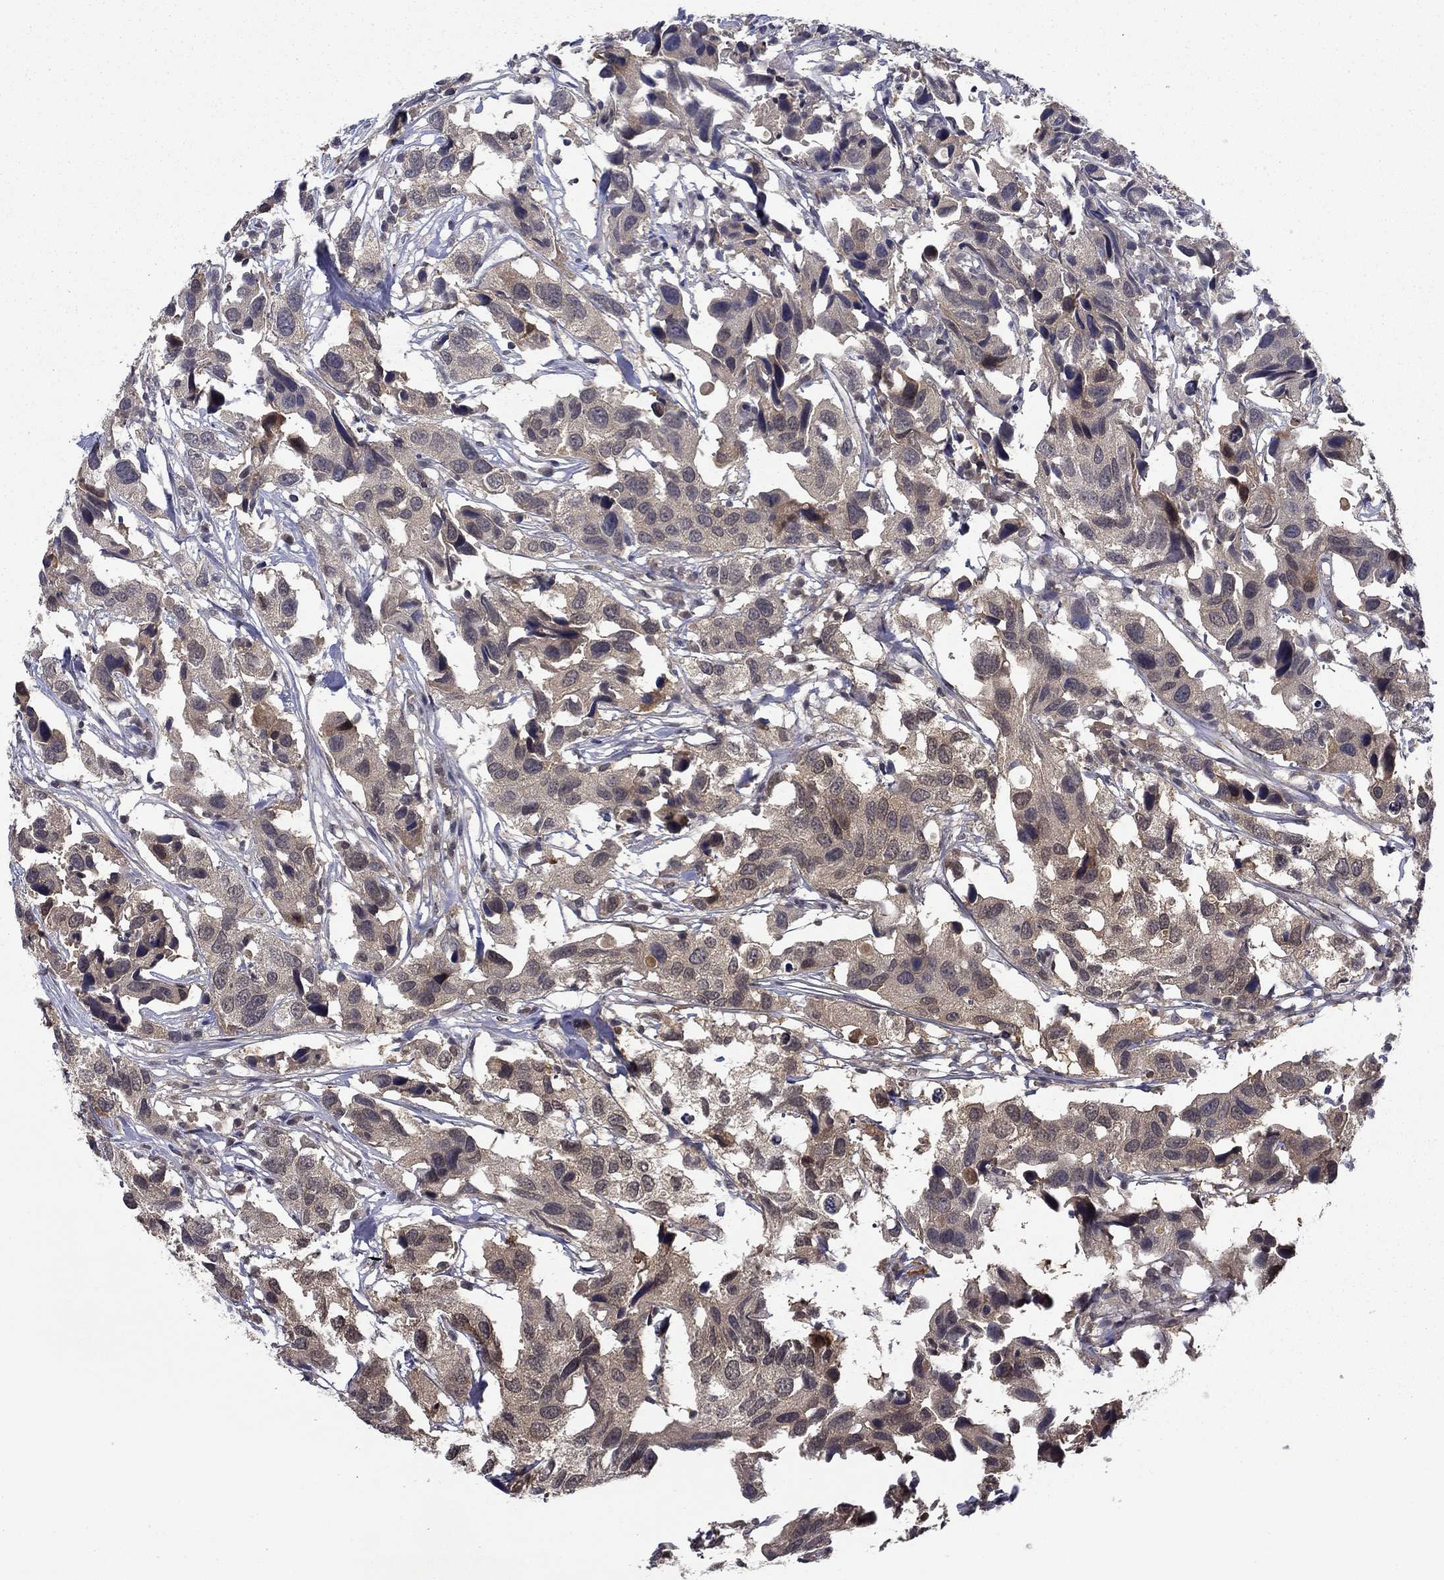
{"staining": {"intensity": "weak", "quantity": "25%-75%", "location": "cytoplasmic/membranous"}, "tissue": "urothelial cancer", "cell_type": "Tumor cells", "image_type": "cancer", "snomed": [{"axis": "morphology", "description": "Urothelial carcinoma, High grade"}, {"axis": "topography", "description": "Urinary bladder"}], "caption": "A brown stain labels weak cytoplasmic/membranous positivity of a protein in human urothelial cancer tumor cells. The staining was performed using DAB (3,3'-diaminobenzidine), with brown indicating positive protein expression. Nuclei are stained blue with hematoxylin.", "gene": "DDTL", "patient": {"sex": "male", "age": 79}}